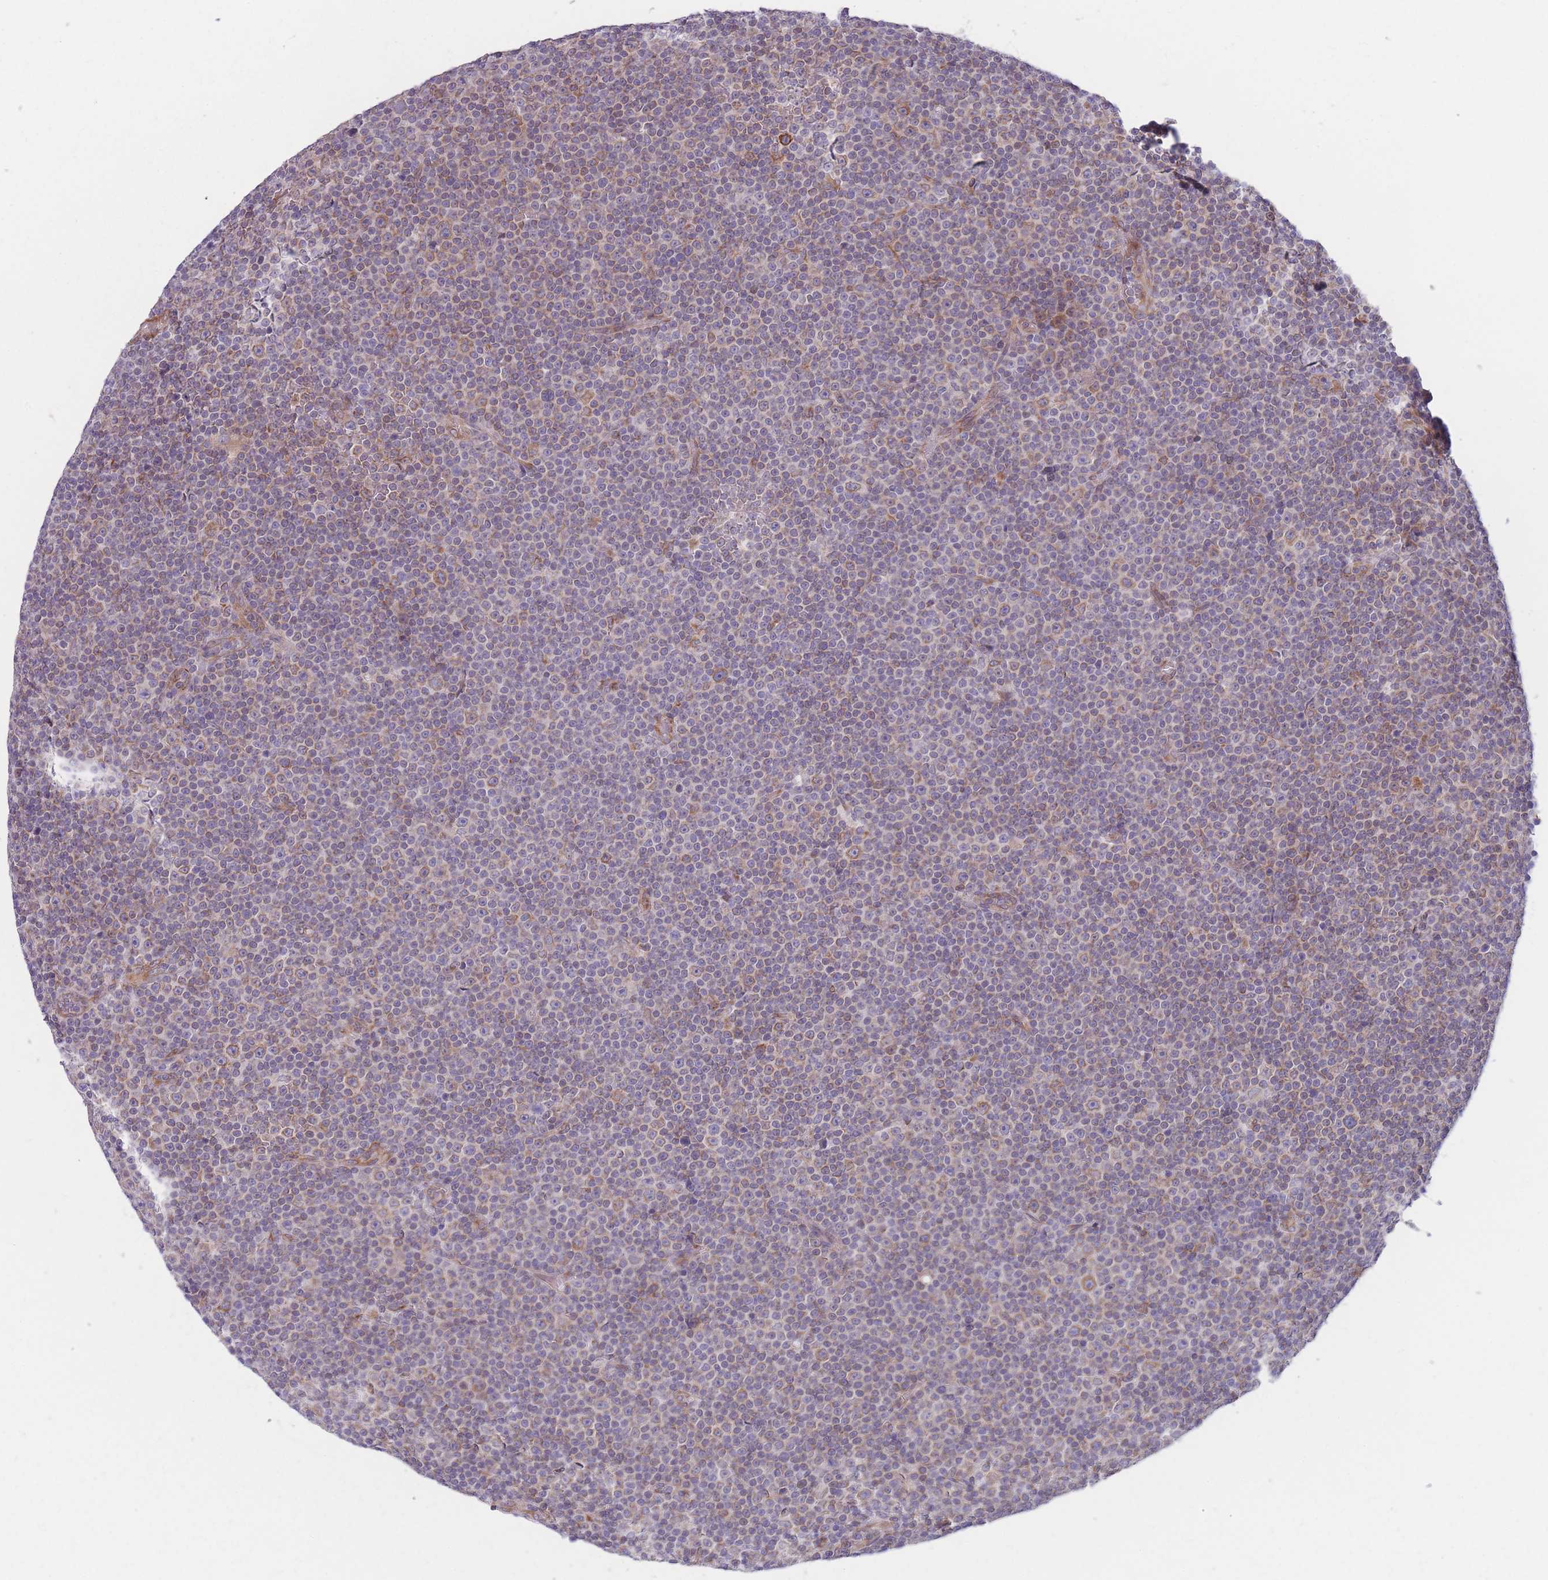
{"staining": {"intensity": "weak", "quantity": "<25%", "location": "cytoplasmic/membranous"}, "tissue": "lymphoma", "cell_type": "Tumor cells", "image_type": "cancer", "snomed": [{"axis": "morphology", "description": "Malignant lymphoma, non-Hodgkin's type, Low grade"}, {"axis": "topography", "description": "Lymph node"}], "caption": "IHC micrograph of neoplastic tissue: low-grade malignant lymphoma, non-Hodgkin's type stained with DAB (3,3'-diaminobenzidine) demonstrates no significant protein positivity in tumor cells. (IHC, brightfield microscopy, high magnification).", "gene": "AK9", "patient": {"sex": "female", "age": 67}}